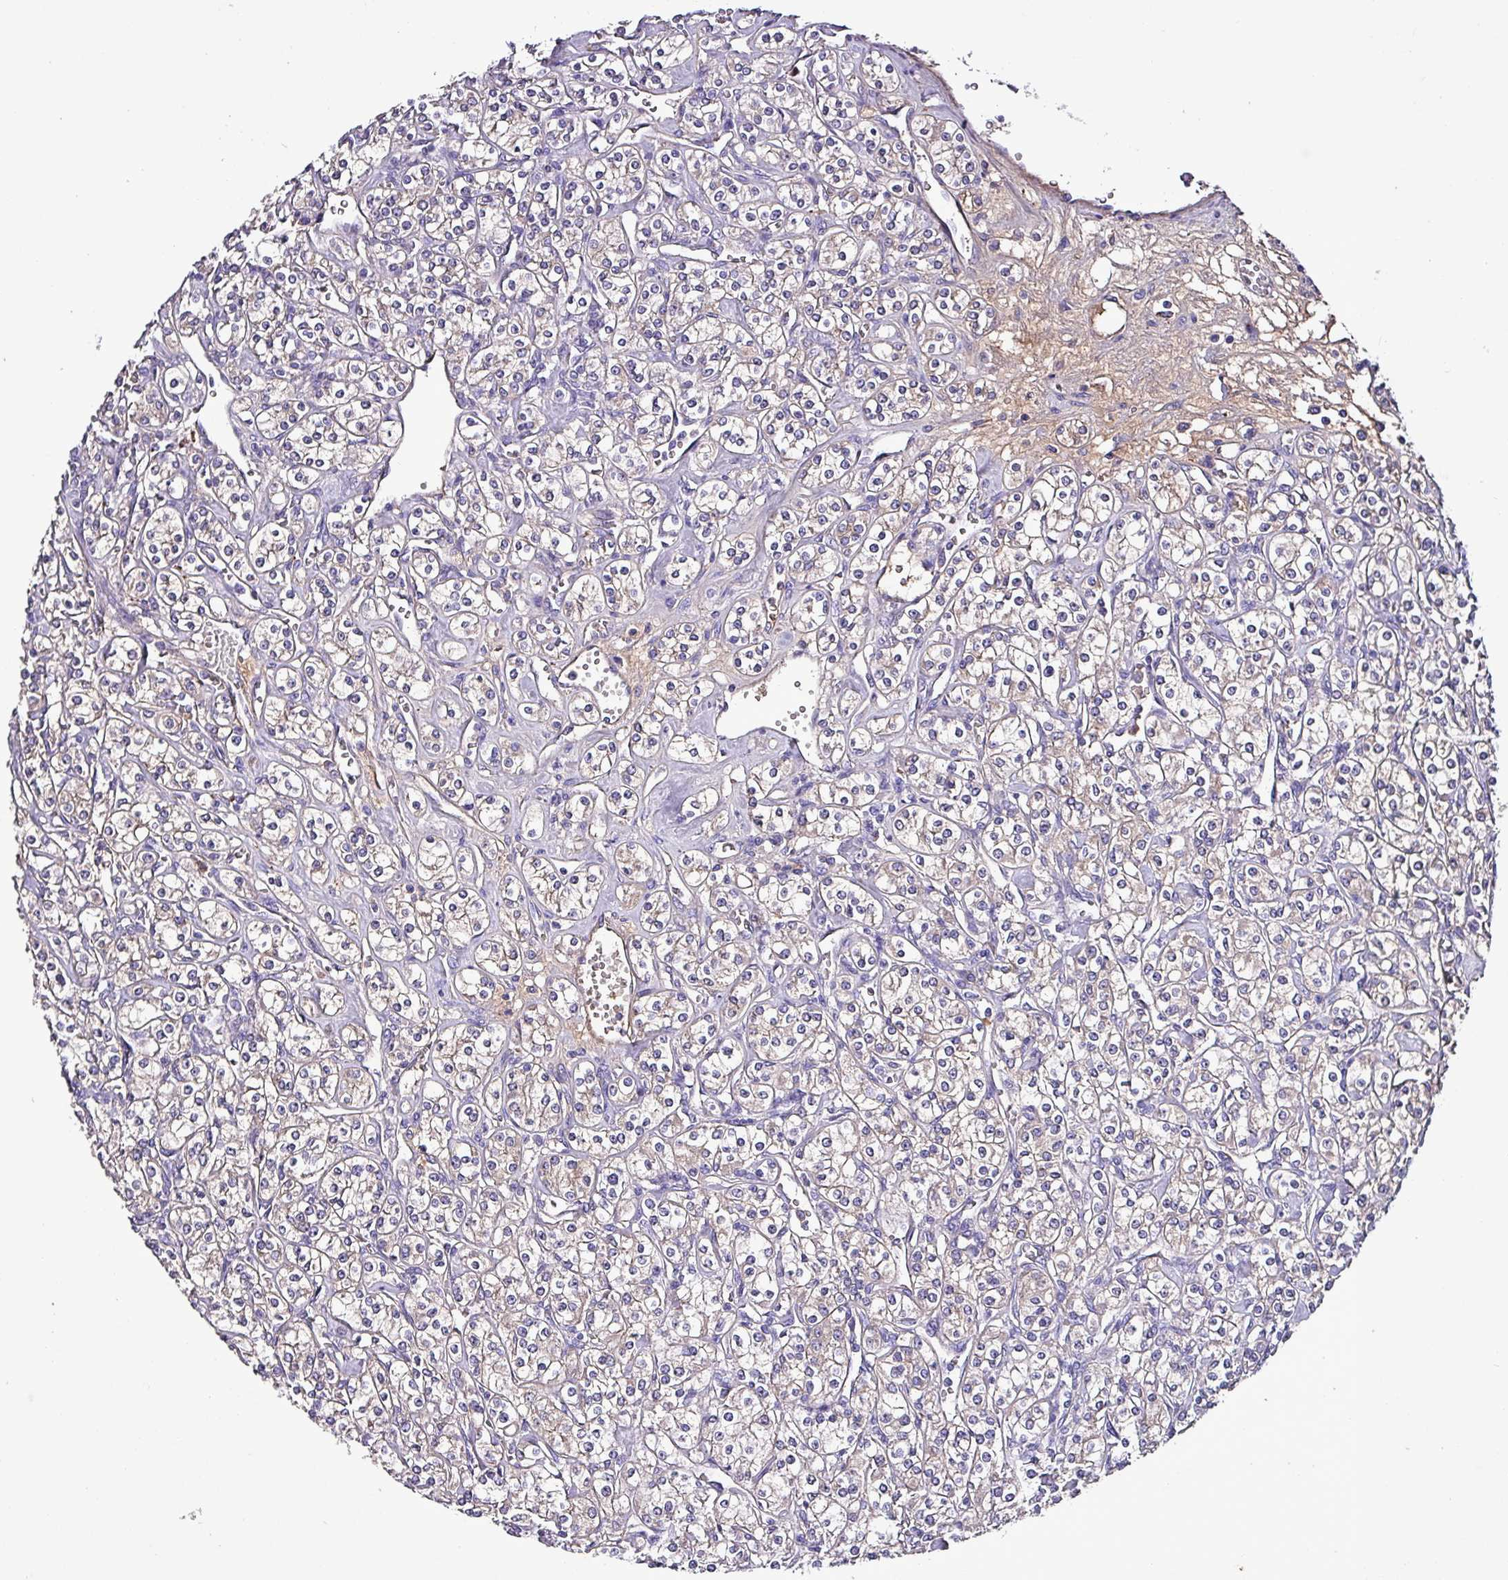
{"staining": {"intensity": "weak", "quantity": "<25%", "location": "cytoplasmic/membranous"}, "tissue": "renal cancer", "cell_type": "Tumor cells", "image_type": "cancer", "snomed": [{"axis": "morphology", "description": "Adenocarcinoma, NOS"}, {"axis": "topography", "description": "Kidney"}], "caption": "Tumor cells show no significant positivity in adenocarcinoma (renal).", "gene": "HP", "patient": {"sex": "male", "age": 77}}